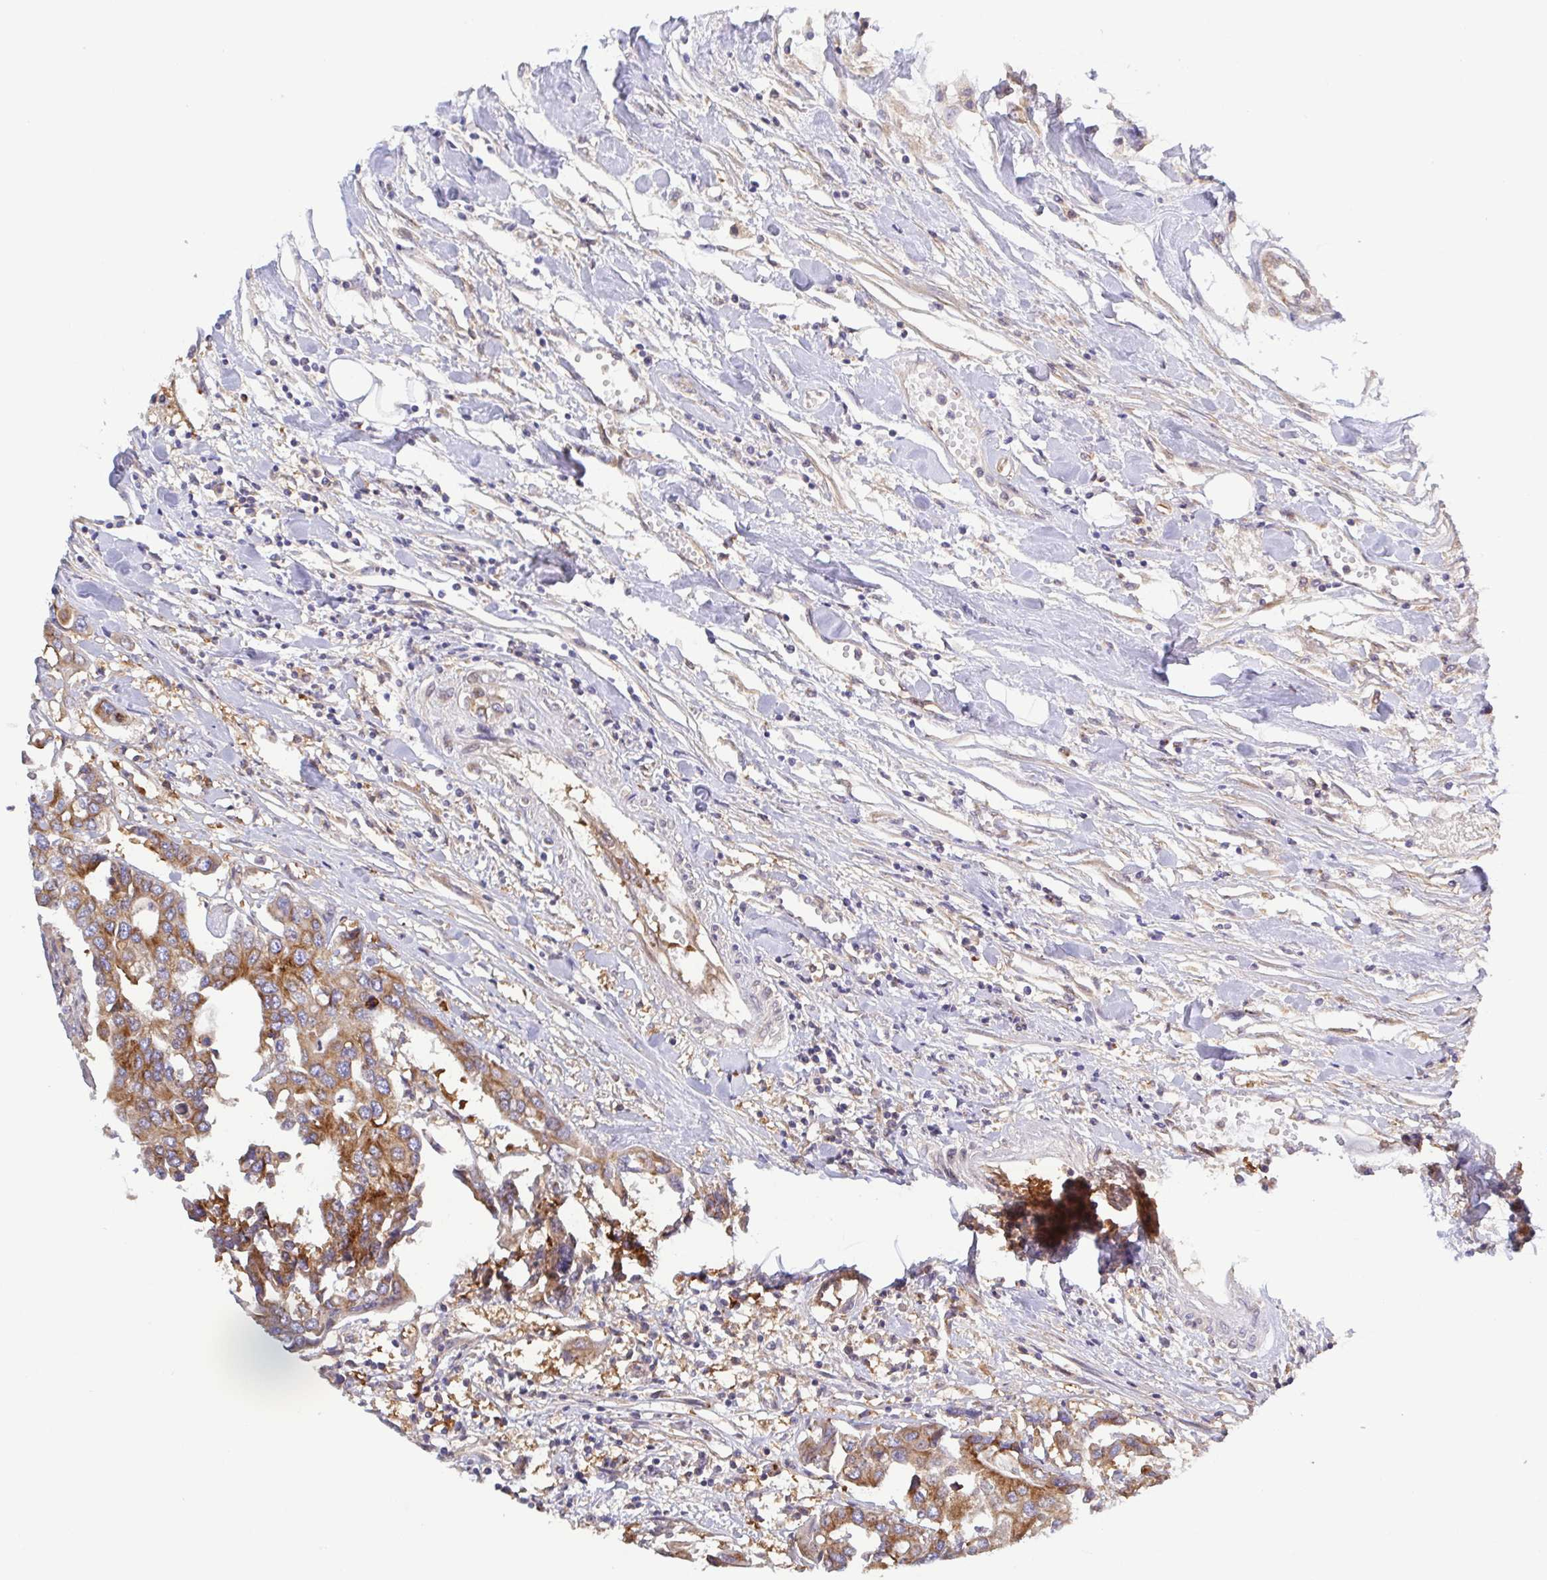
{"staining": {"intensity": "moderate", "quantity": ">75%", "location": "cytoplasmic/membranous"}, "tissue": "colorectal cancer", "cell_type": "Tumor cells", "image_type": "cancer", "snomed": [{"axis": "morphology", "description": "Adenocarcinoma, NOS"}, {"axis": "topography", "description": "Colon"}], "caption": "This is a histology image of IHC staining of adenocarcinoma (colorectal), which shows moderate staining in the cytoplasmic/membranous of tumor cells.", "gene": "KIF5B", "patient": {"sex": "male", "age": 77}}